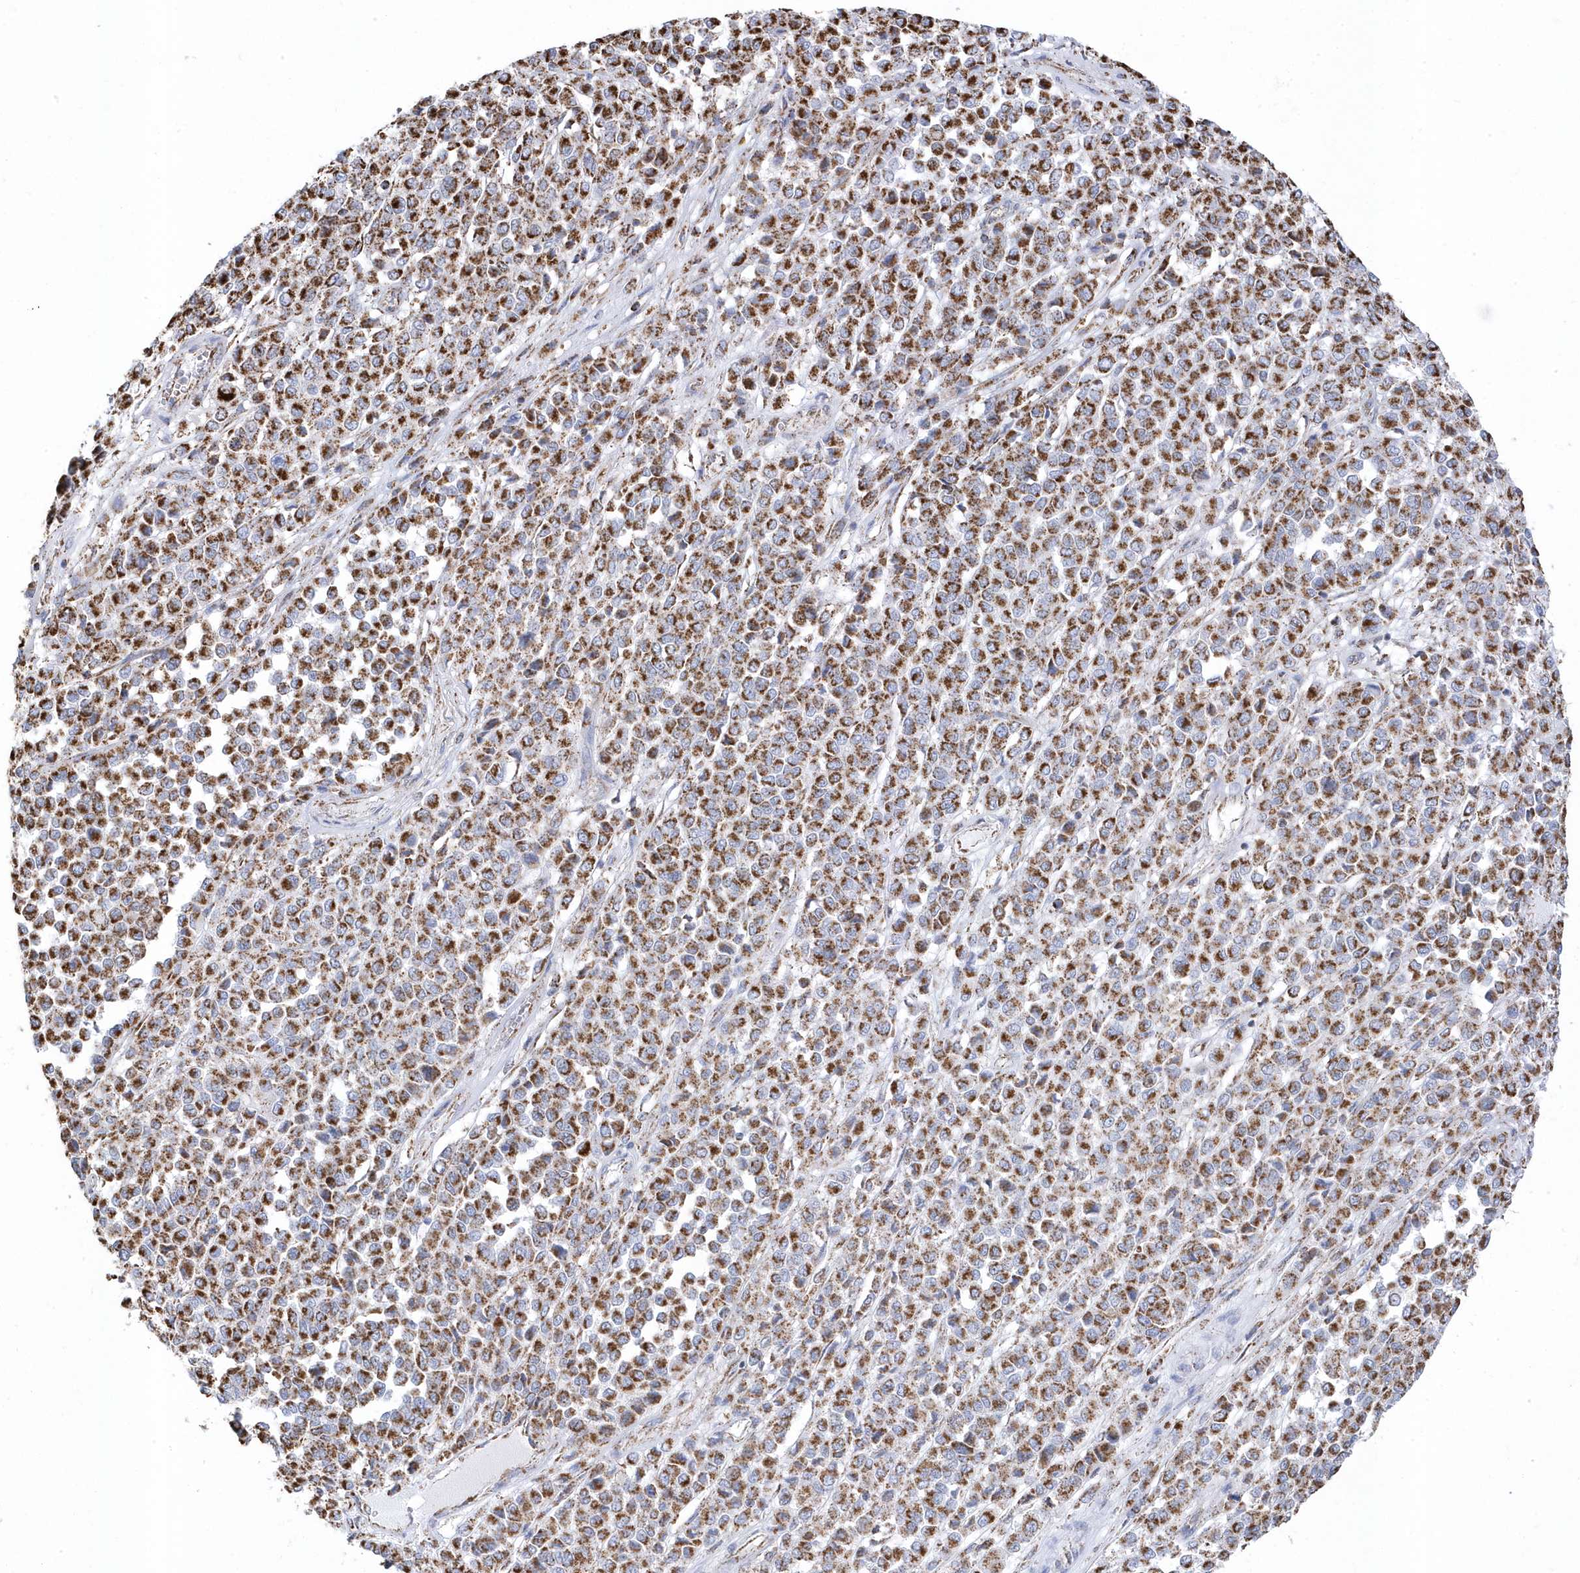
{"staining": {"intensity": "moderate", "quantity": ">75%", "location": "cytoplasmic/membranous"}, "tissue": "melanoma", "cell_type": "Tumor cells", "image_type": "cancer", "snomed": [{"axis": "morphology", "description": "Malignant melanoma, Metastatic site"}, {"axis": "topography", "description": "Pancreas"}], "caption": "Moderate cytoplasmic/membranous expression is seen in approximately >75% of tumor cells in malignant melanoma (metastatic site). The staining is performed using DAB (3,3'-diaminobenzidine) brown chromogen to label protein expression. The nuclei are counter-stained blue using hematoxylin.", "gene": "GTPBP8", "patient": {"sex": "female", "age": 30}}